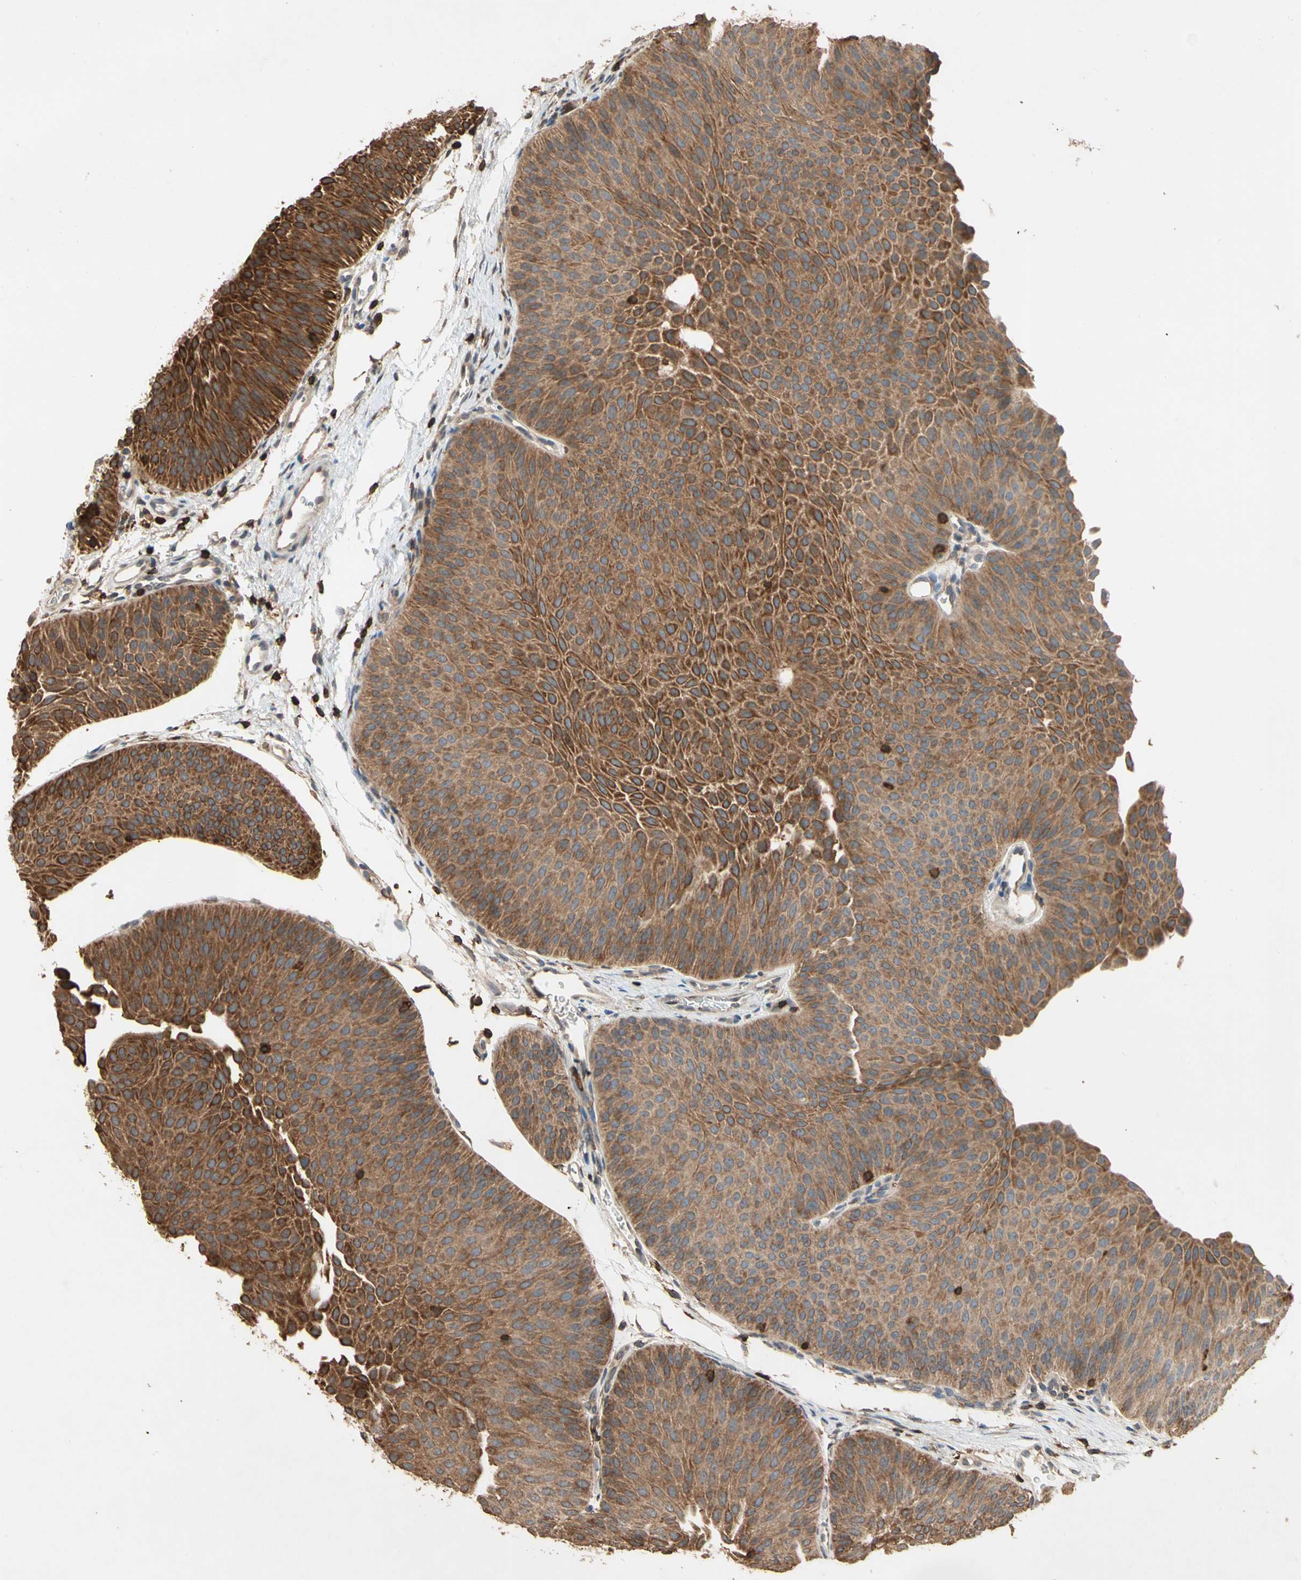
{"staining": {"intensity": "strong", "quantity": ">75%", "location": "cytoplasmic/membranous"}, "tissue": "urothelial cancer", "cell_type": "Tumor cells", "image_type": "cancer", "snomed": [{"axis": "morphology", "description": "Urothelial carcinoma, Low grade"}, {"axis": "topography", "description": "Urinary bladder"}], "caption": "Immunohistochemical staining of human urothelial cancer demonstrates high levels of strong cytoplasmic/membranous staining in approximately >75% of tumor cells.", "gene": "MAP3K10", "patient": {"sex": "female", "age": 60}}